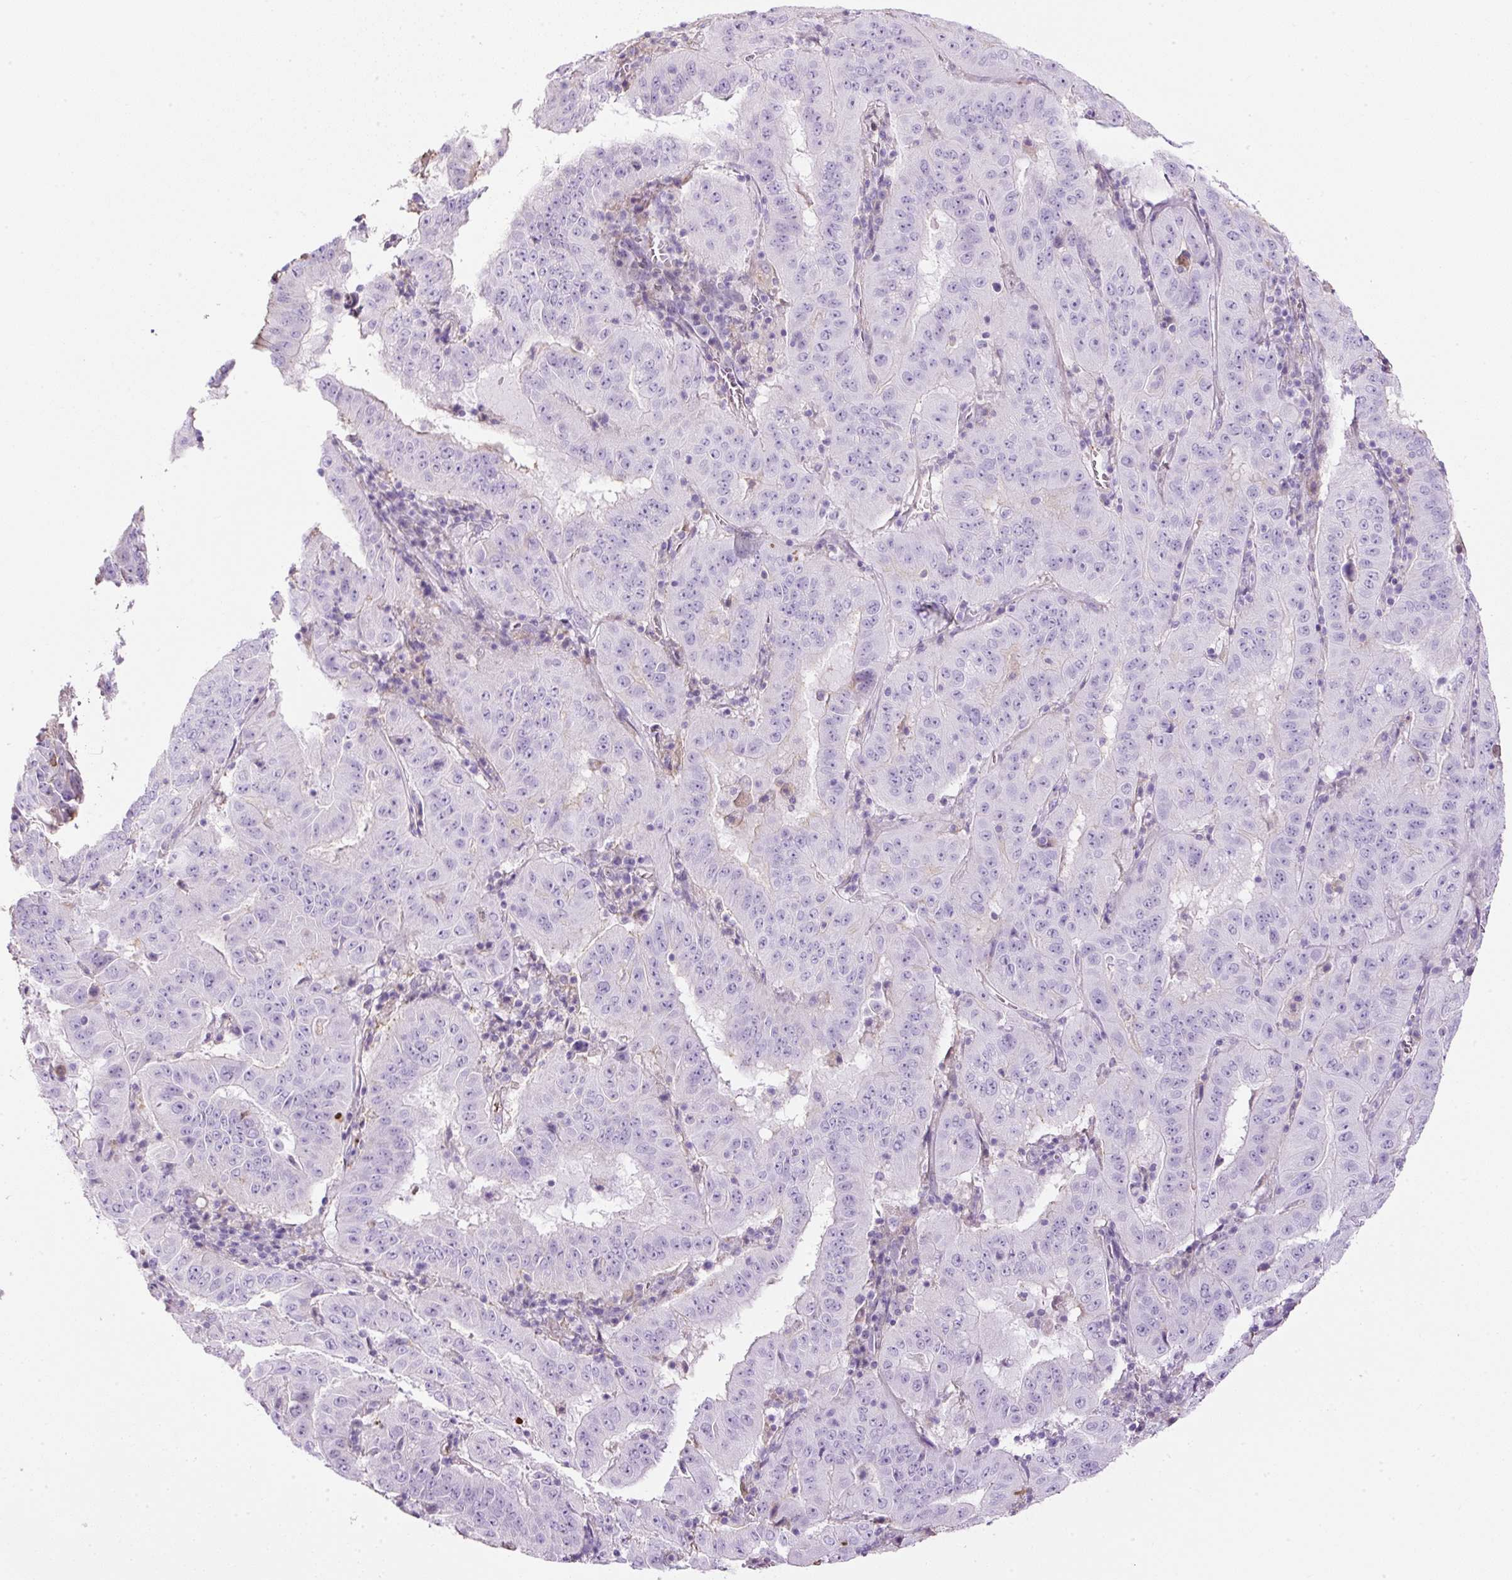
{"staining": {"intensity": "negative", "quantity": "none", "location": "none"}, "tissue": "pancreatic cancer", "cell_type": "Tumor cells", "image_type": "cancer", "snomed": [{"axis": "morphology", "description": "Adenocarcinoma, NOS"}, {"axis": "topography", "description": "Pancreas"}], "caption": "IHC image of pancreatic cancer stained for a protein (brown), which reveals no staining in tumor cells.", "gene": "APOA1", "patient": {"sex": "male", "age": 63}}